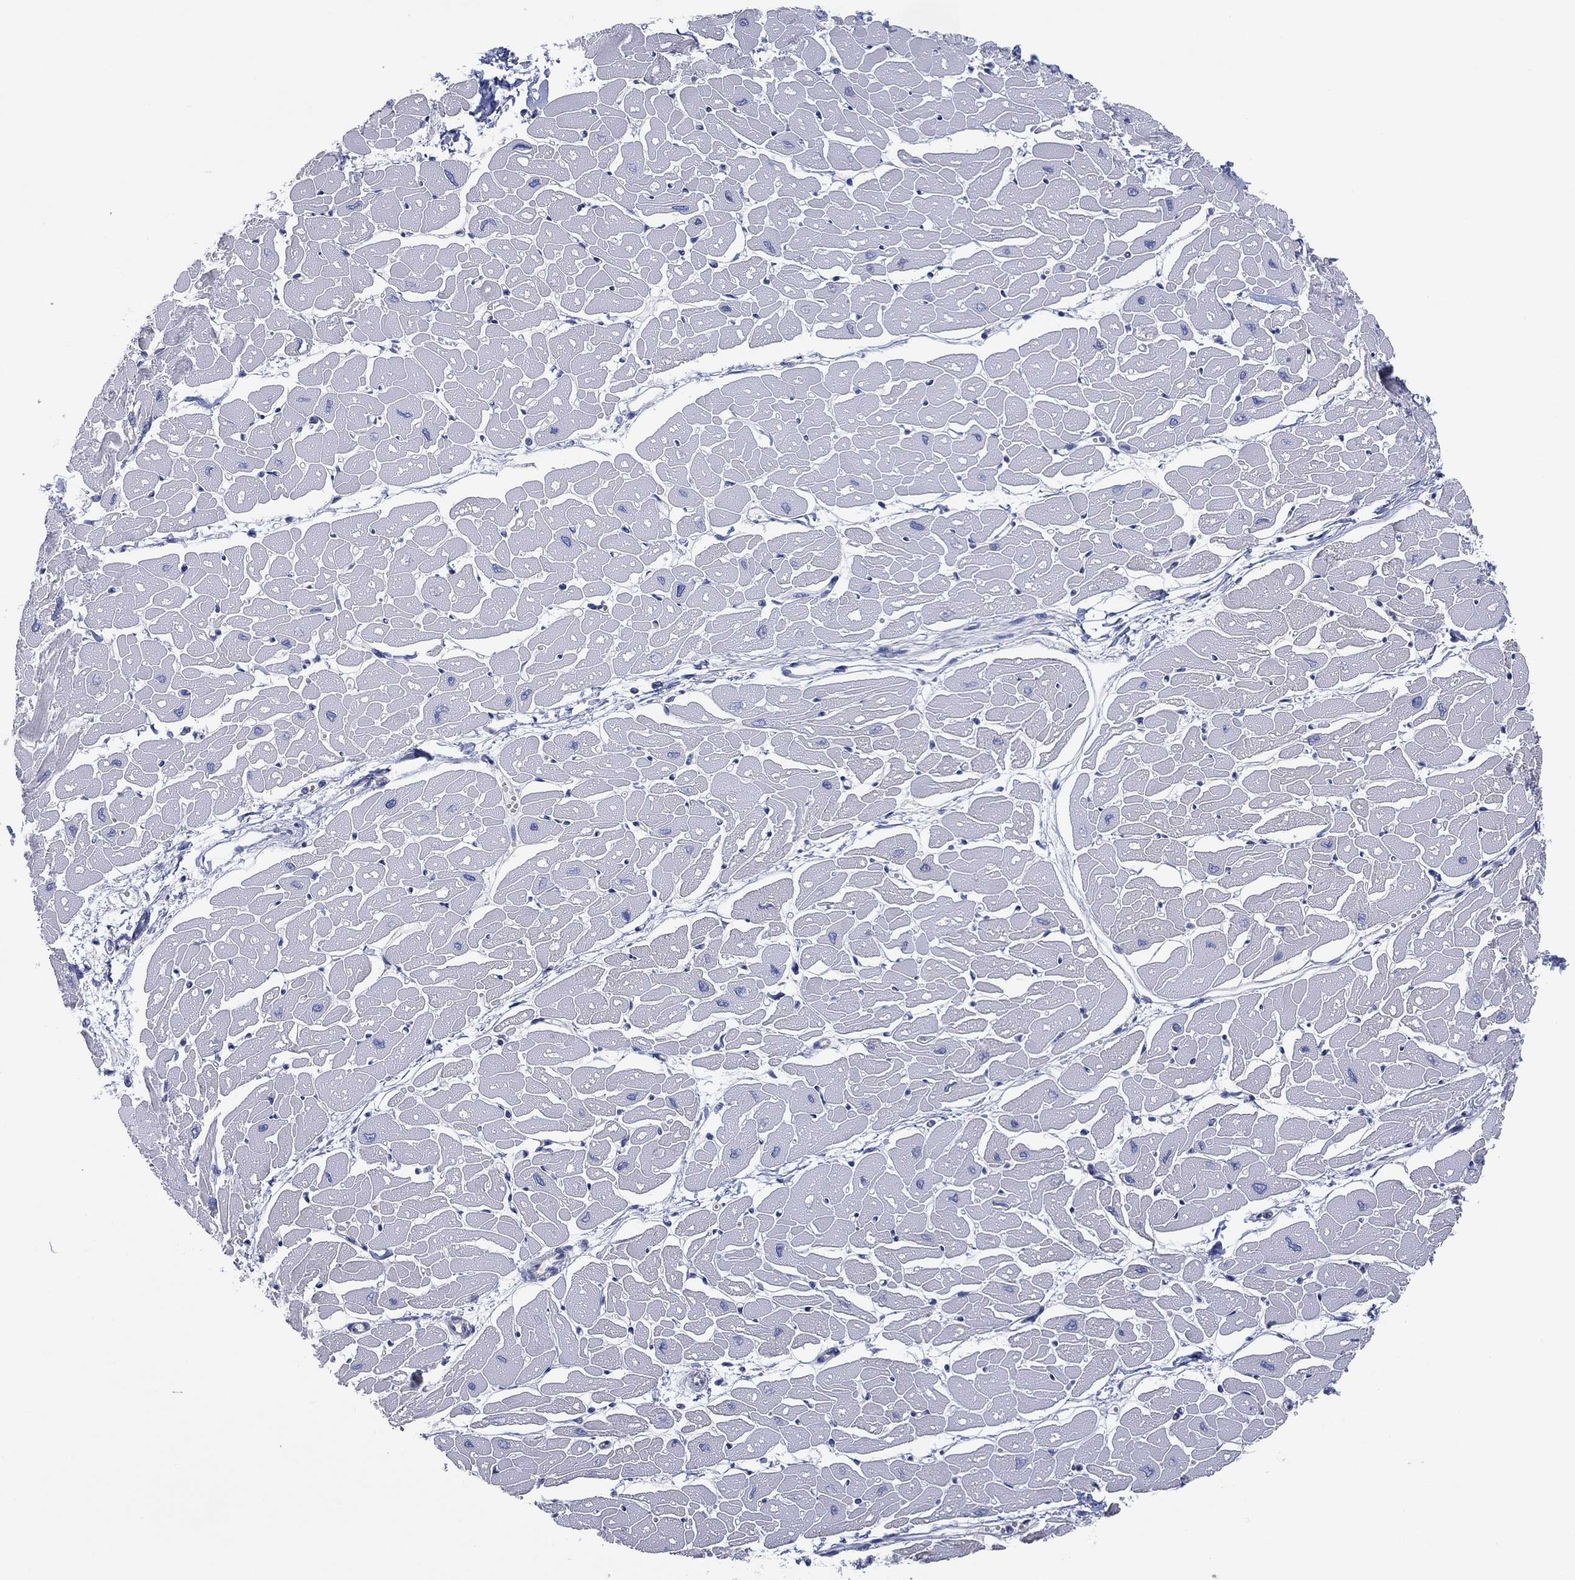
{"staining": {"intensity": "negative", "quantity": "none", "location": "none"}, "tissue": "heart muscle", "cell_type": "Cardiomyocytes", "image_type": "normal", "snomed": [{"axis": "morphology", "description": "Normal tissue, NOS"}, {"axis": "topography", "description": "Heart"}], "caption": "Protein analysis of benign heart muscle demonstrates no significant positivity in cardiomyocytes.", "gene": "CFTR", "patient": {"sex": "male", "age": 57}}